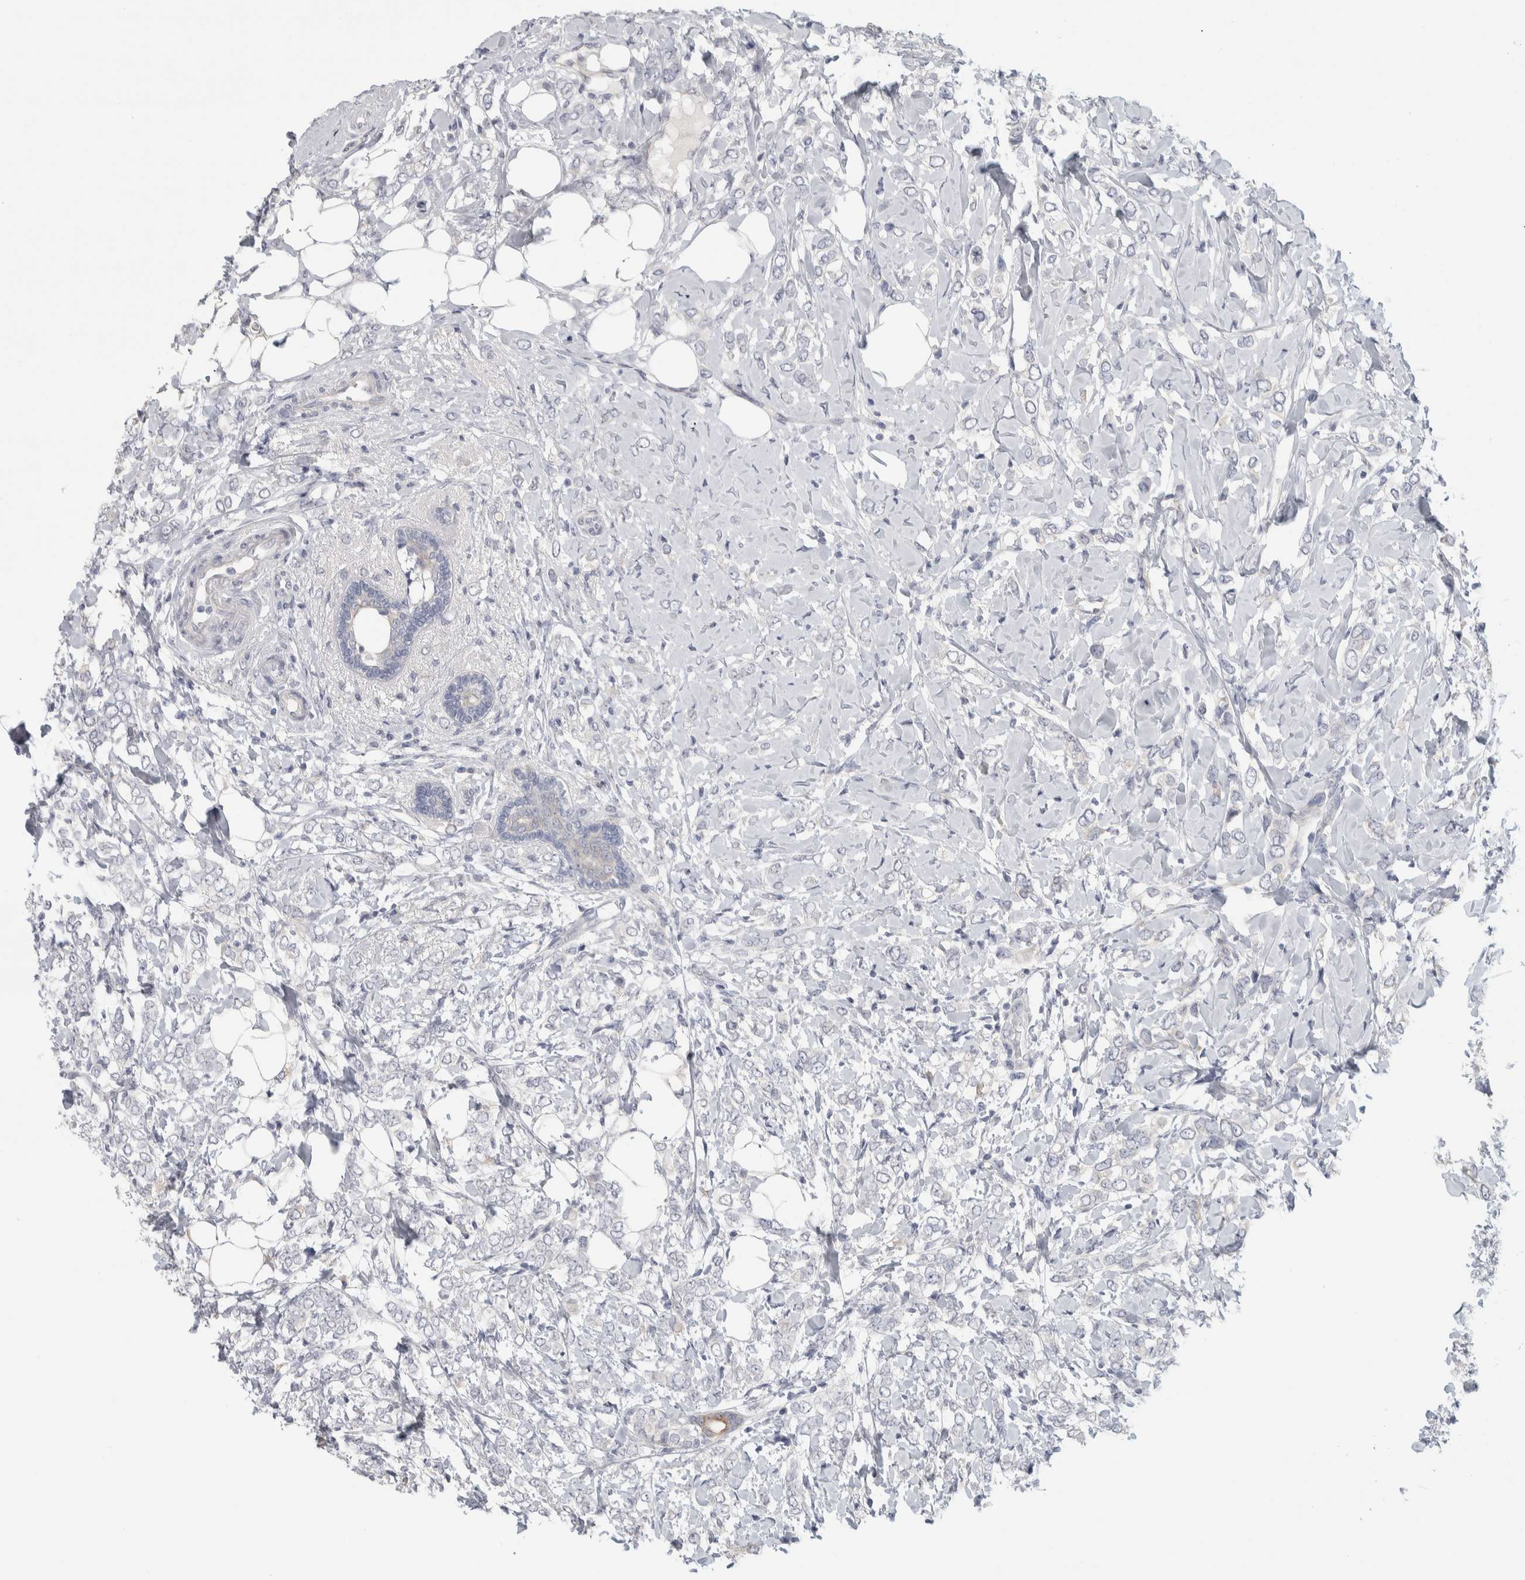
{"staining": {"intensity": "negative", "quantity": "none", "location": "none"}, "tissue": "breast cancer", "cell_type": "Tumor cells", "image_type": "cancer", "snomed": [{"axis": "morphology", "description": "Normal tissue, NOS"}, {"axis": "morphology", "description": "Lobular carcinoma"}, {"axis": "topography", "description": "Breast"}], "caption": "Immunohistochemistry (IHC) photomicrograph of neoplastic tissue: breast lobular carcinoma stained with DAB (3,3'-diaminobenzidine) shows no significant protein staining in tumor cells.", "gene": "DCXR", "patient": {"sex": "female", "age": 47}}